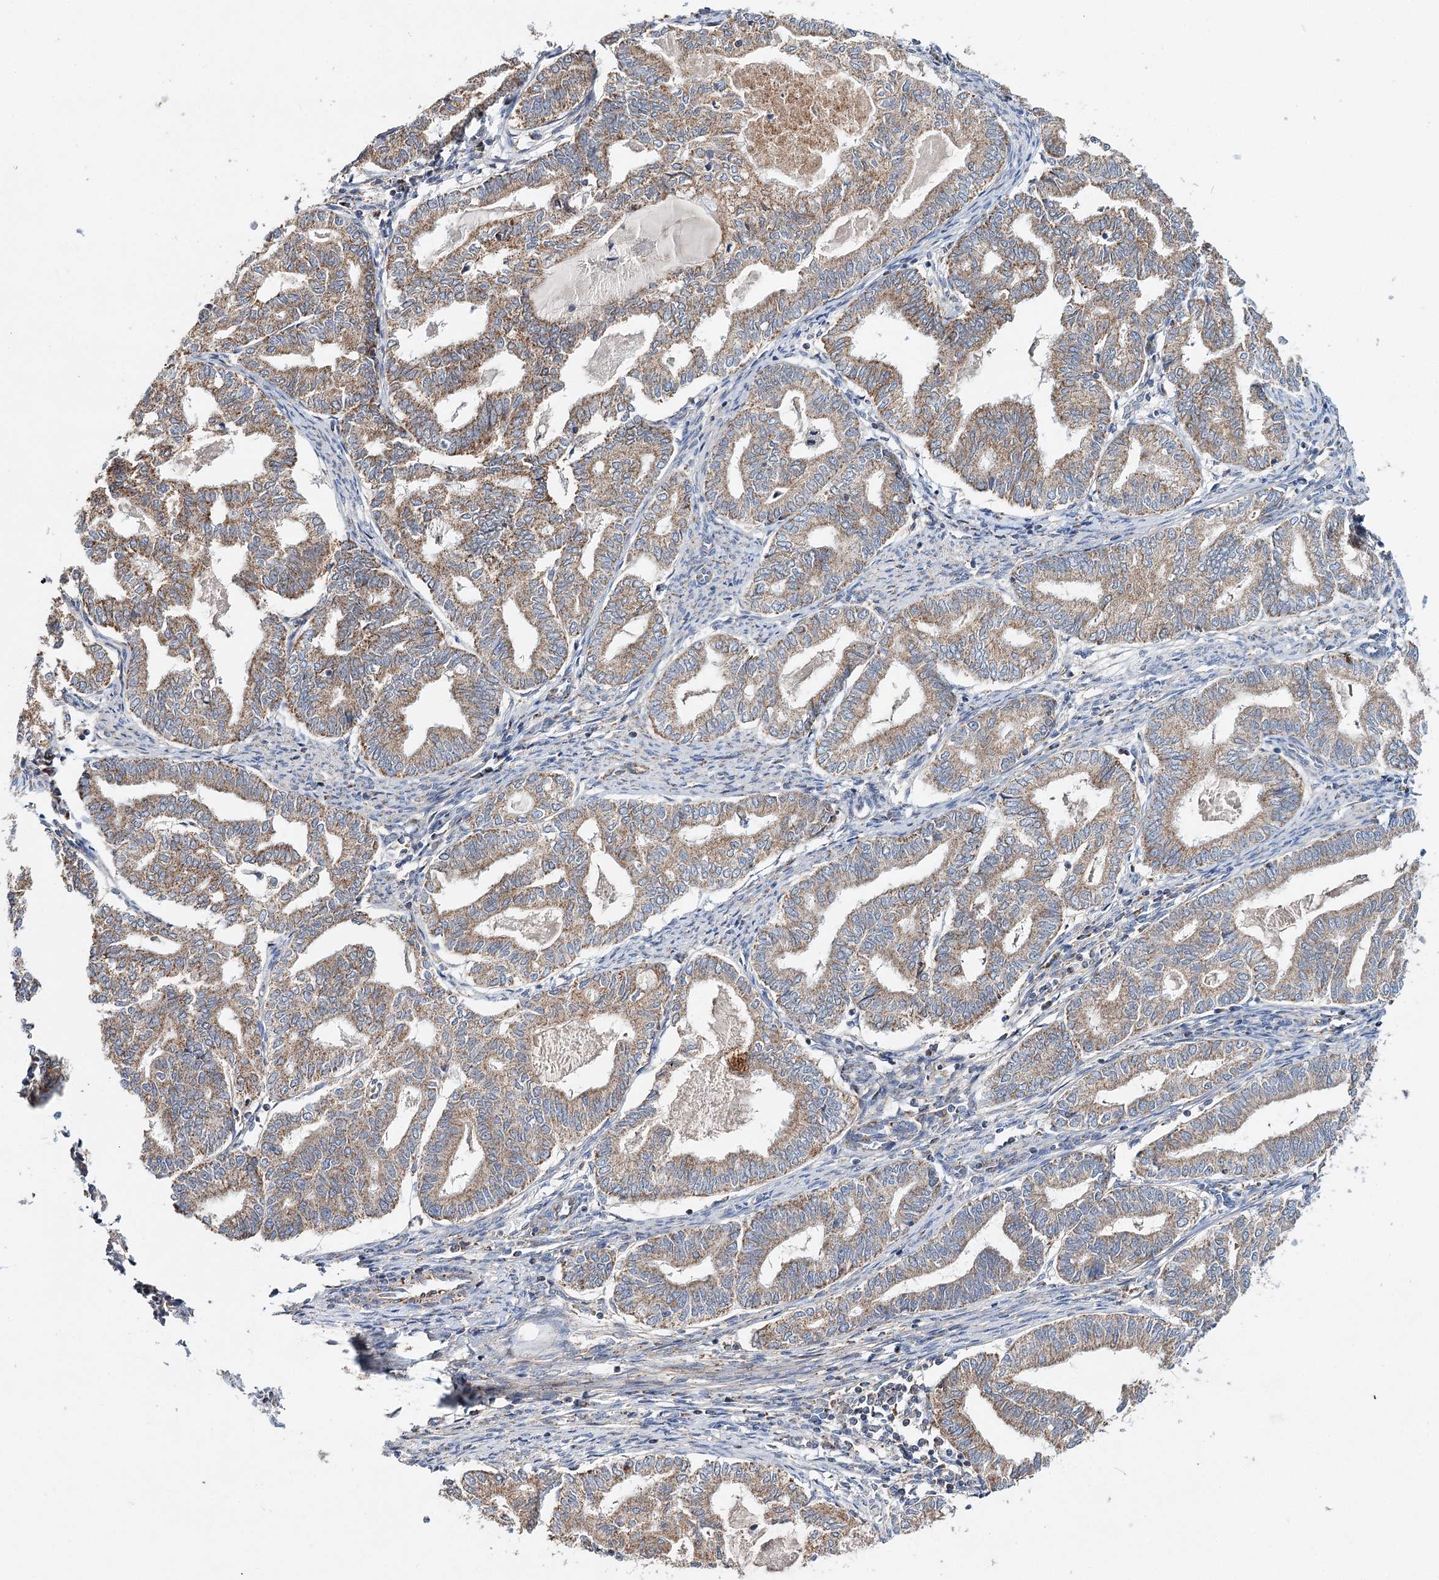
{"staining": {"intensity": "moderate", "quantity": ">75%", "location": "cytoplasmic/membranous"}, "tissue": "endometrial cancer", "cell_type": "Tumor cells", "image_type": "cancer", "snomed": [{"axis": "morphology", "description": "Adenocarcinoma, NOS"}, {"axis": "topography", "description": "Endometrium"}], "caption": "Tumor cells reveal moderate cytoplasmic/membranous staining in about >75% of cells in adenocarcinoma (endometrial).", "gene": "CFAP46", "patient": {"sex": "female", "age": 79}}